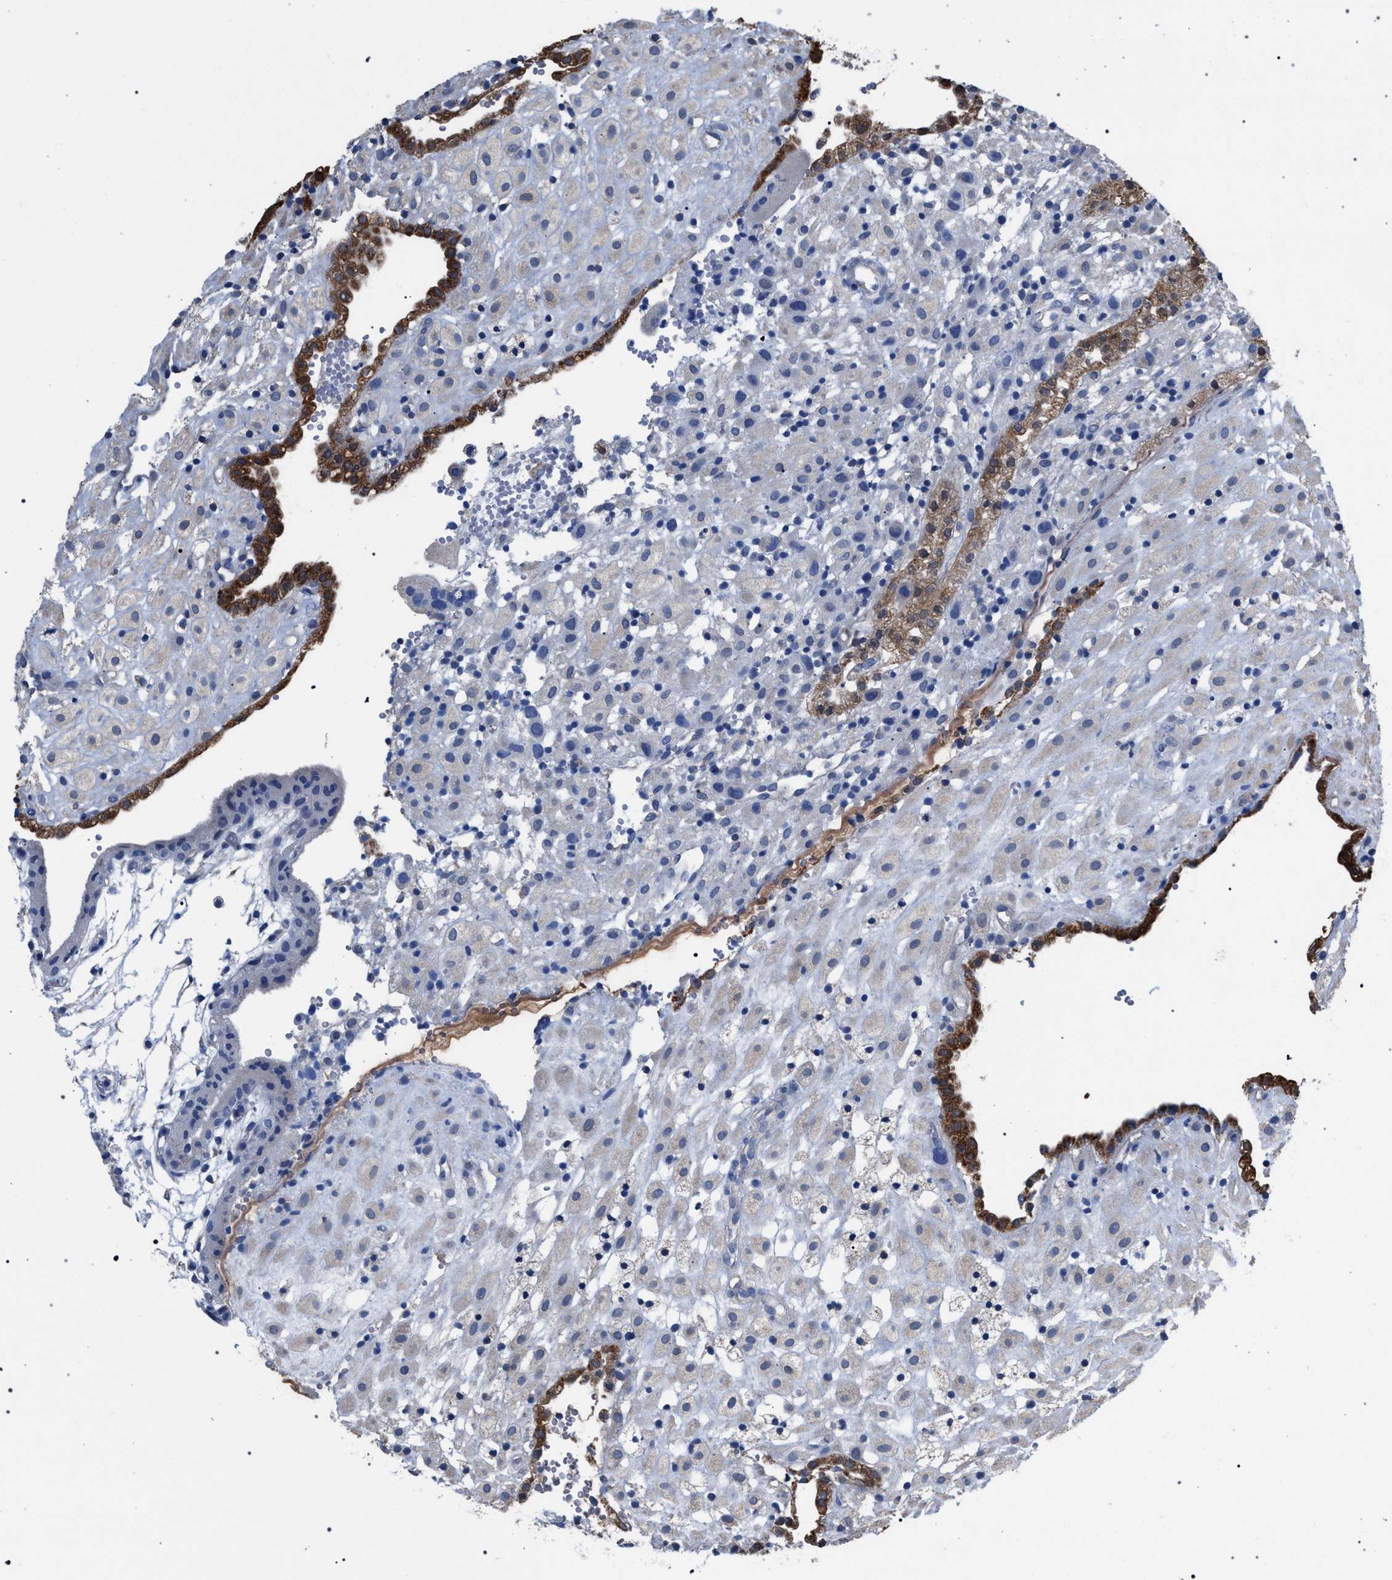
{"staining": {"intensity": "moderate", "quantity": ">75%", "location": "cytoplasmic/membranous"}, "tissue": "placenta", "cell_type": "Decidual cells", "image_type": "normal", "snomed": [{"axis": "morphology", "description": "Normal tissue, NOS"}, {"axis": "topography", "description": "Placenta"}], "caption": "The histopathology image reveals a brown stain indicating the presence of a protein in the cytoplasmic/membranous of decidual cells in placenta. (DAB IHC with brightfield microscopy, high magnification).", "gene": "CRYZ", "patient": {"sex": "female", "age": 18}}